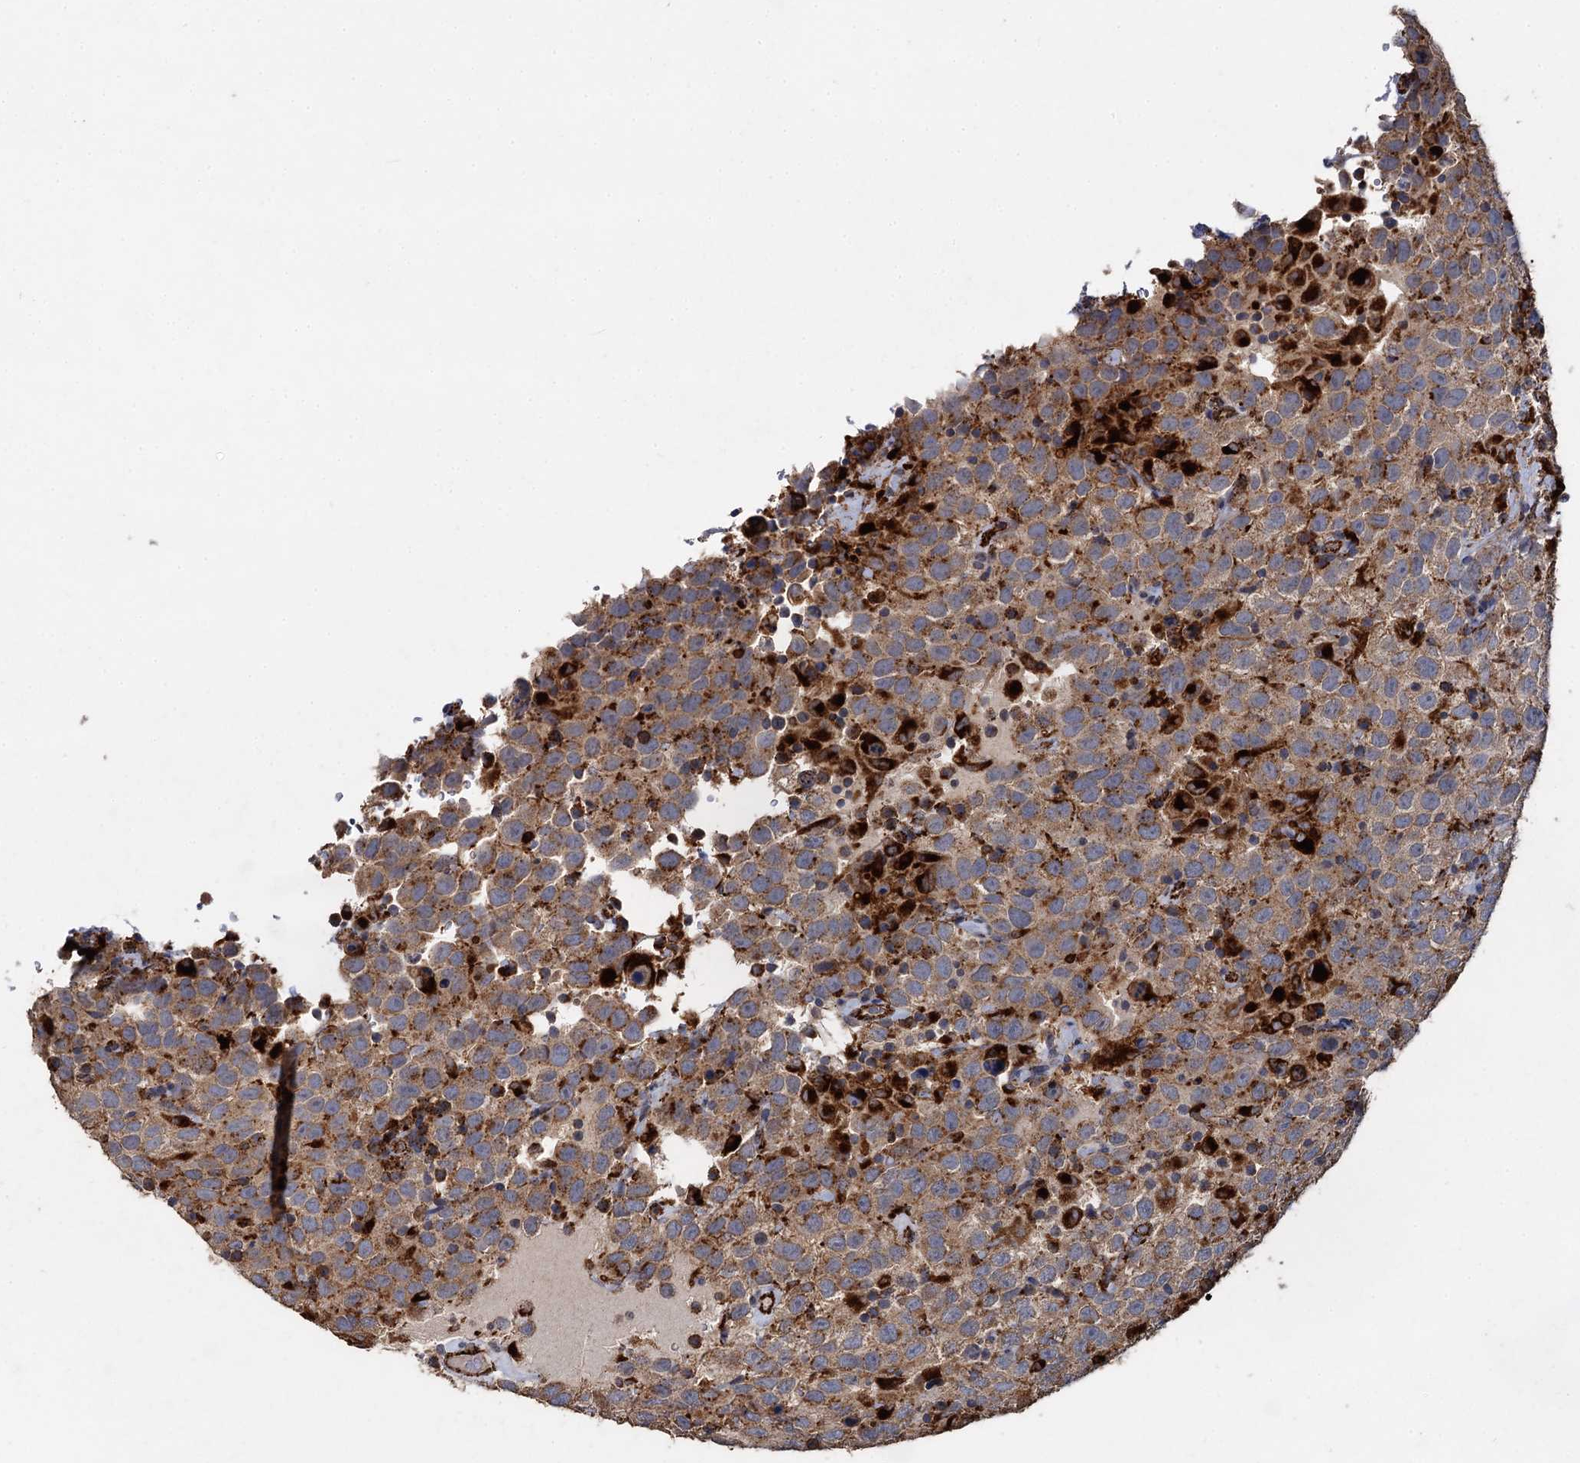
{"staining": {"intensity": "strong", "quantity": "25%-75%", "location": "cytoplasmic/membranous"}, "tissue": "testis cancer", "cell_type": "Tumor cells", "image_type": "cancer", "snomed": [{"axis": "morphology", "description": "Seminoma, NOS"}, {"axis": "topography", "description": "Testis"}], "caption": "Seminoma (testis) tissue displays strong cytoplasmic/membranous positivity in about 25%-75% of tumor cells", "gene": "GBA1", "patient": {"sex": "male", "age": 41}}